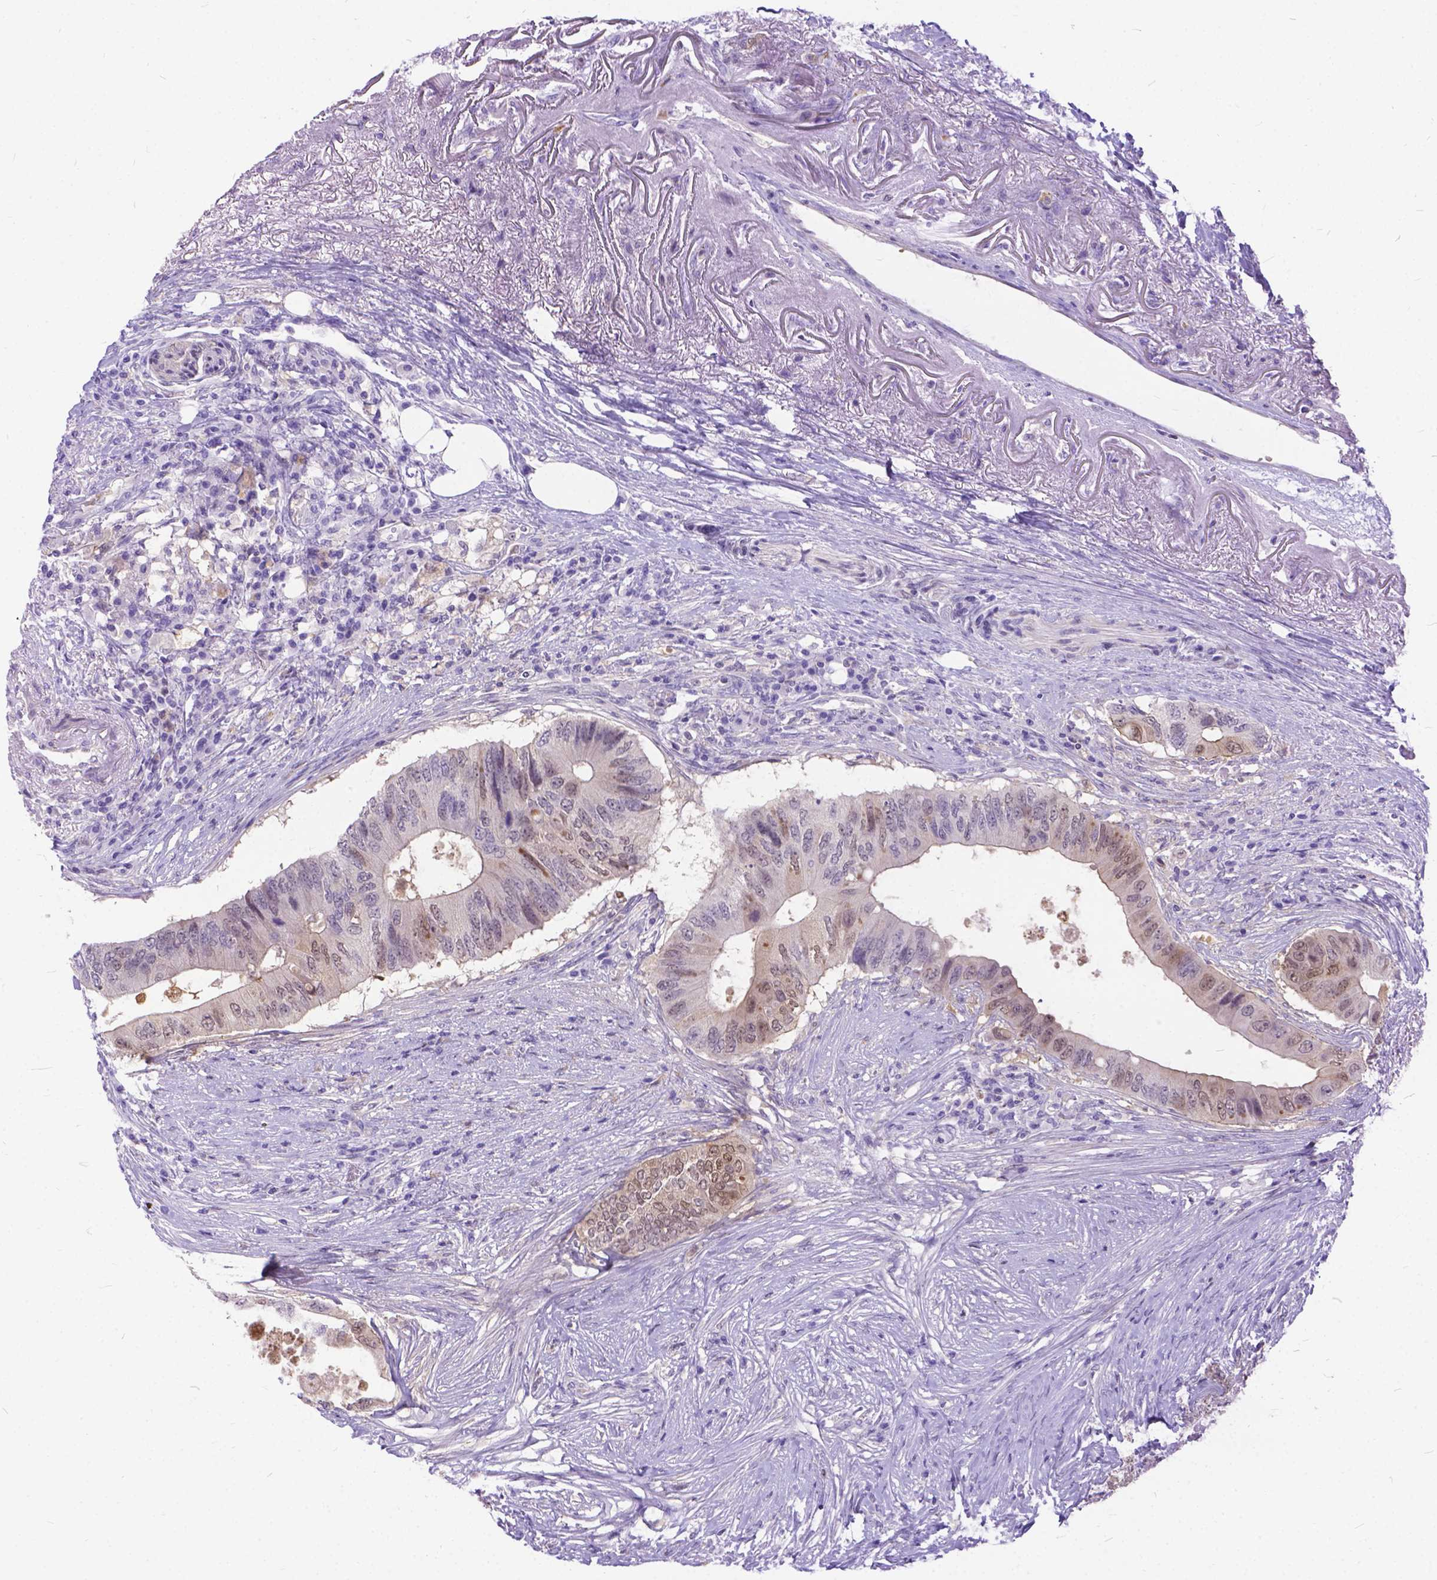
{"staining": {"intensity": "weak", "quantity": "25%-75%", "location": "cytoplasmic/membranous,nuclear"}, "tissue": "colorectal cancer", "cell_type": "Tumor cells", "image_type": "cancer", "snomed": [{"axis": "morphology", "description": "Adenocarcinoma, NOS"}, {"axis": "topography", "description": "Colon"}], "caption": "IHC of colorectal cancer (adenocarcinoma) reveals low levels of weak cytoplasmic/membranous and nuclear positivity in approximately 25%-75% of tumor cells. Nuclei are stained in blue.", "gene": "TMEM169", "patient": {"sex": "male", "age": 71}}